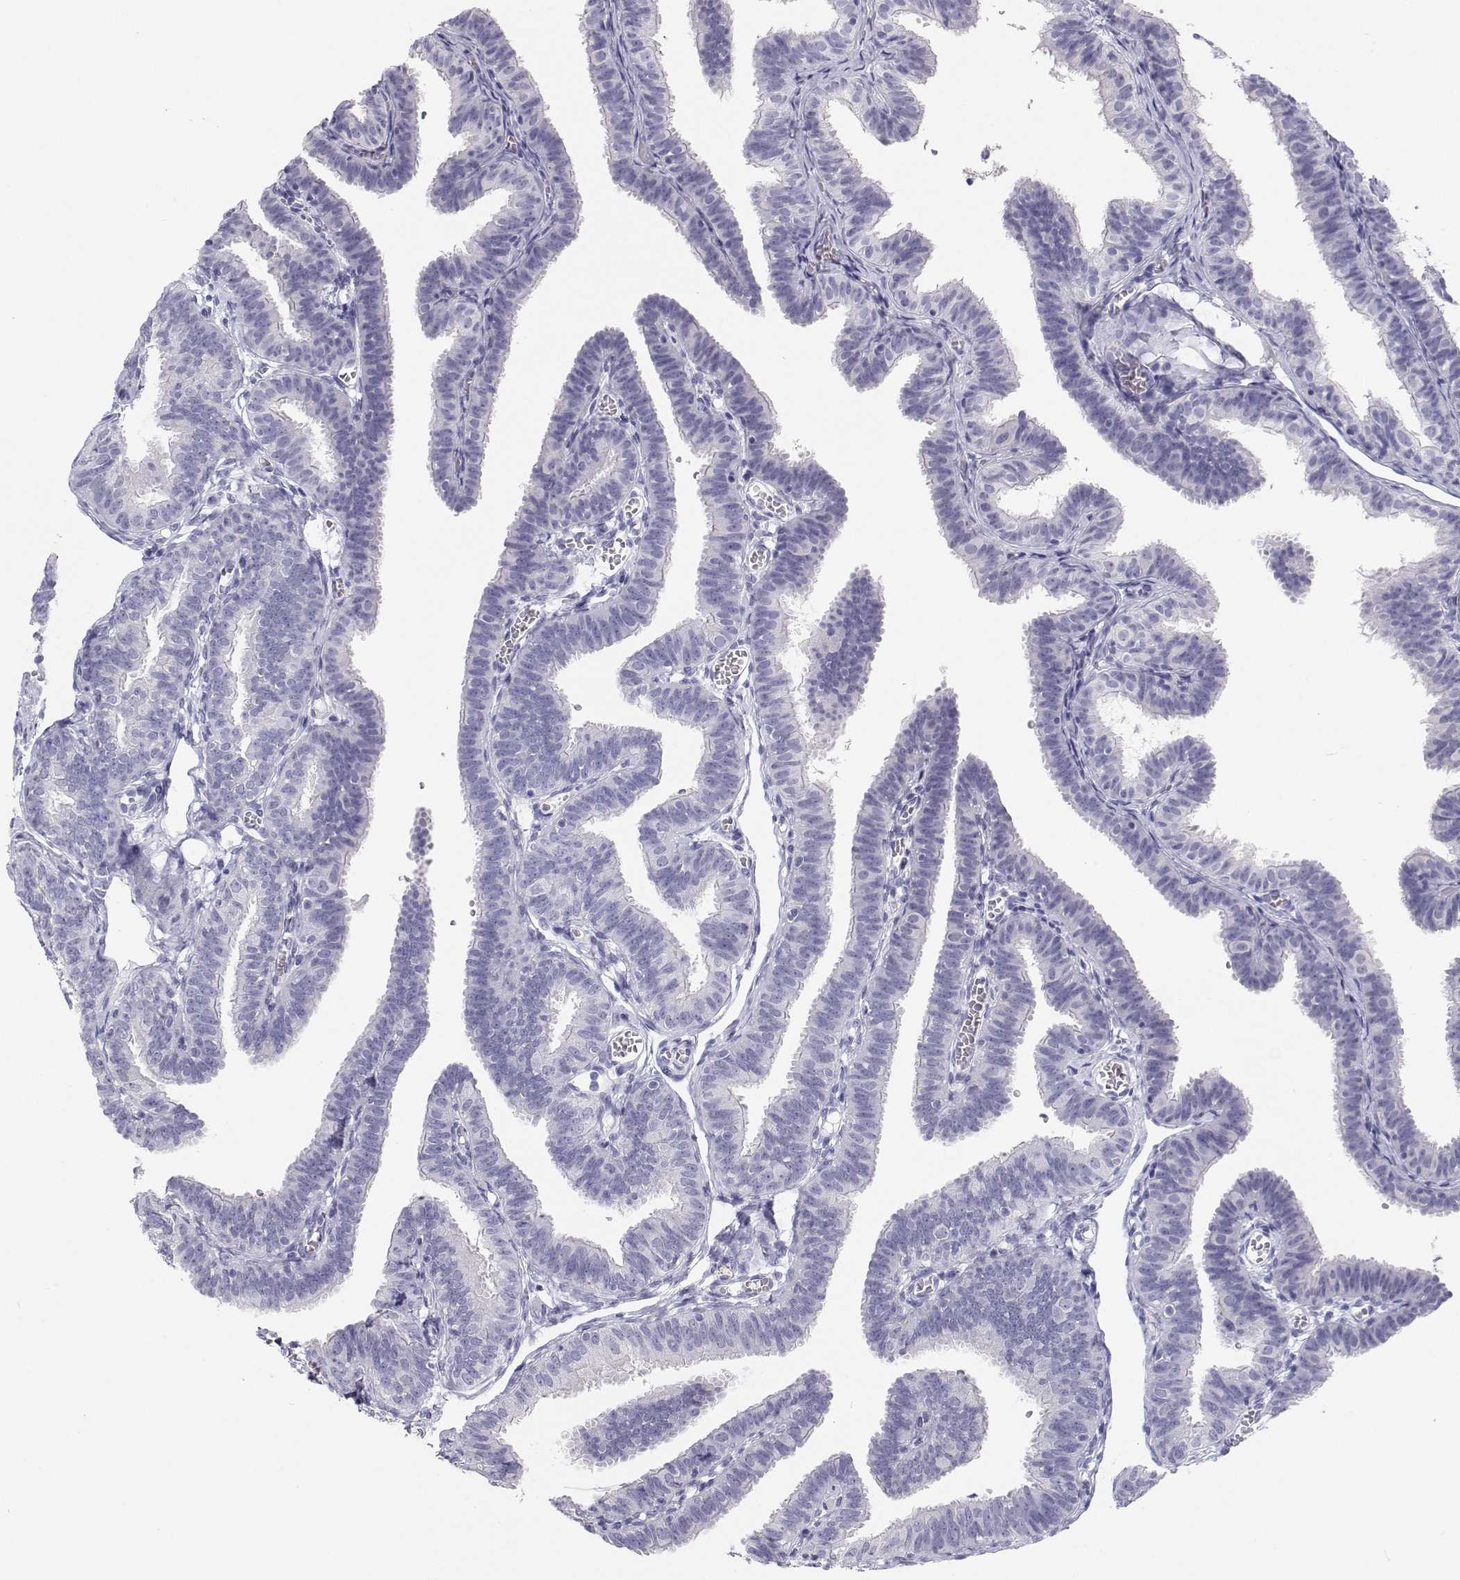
{"staining": {"intensity": "negative", "quantity": "none", "location": "none"}, "tissue": "fallopian tube", "cell_type": "Glandular cells", "image_type": "normal", "snomed": [{"axis": "morphology", "description": "Normal tissue, NOS"}, {"axis": "topography", "description": "Fallopian tube"}], "caption": "The micrograph demonstrates no staining of glandular cells in normal fallopian tube.", "gene": "BHMT", "patient": {"sex": "female", "age": 25}}